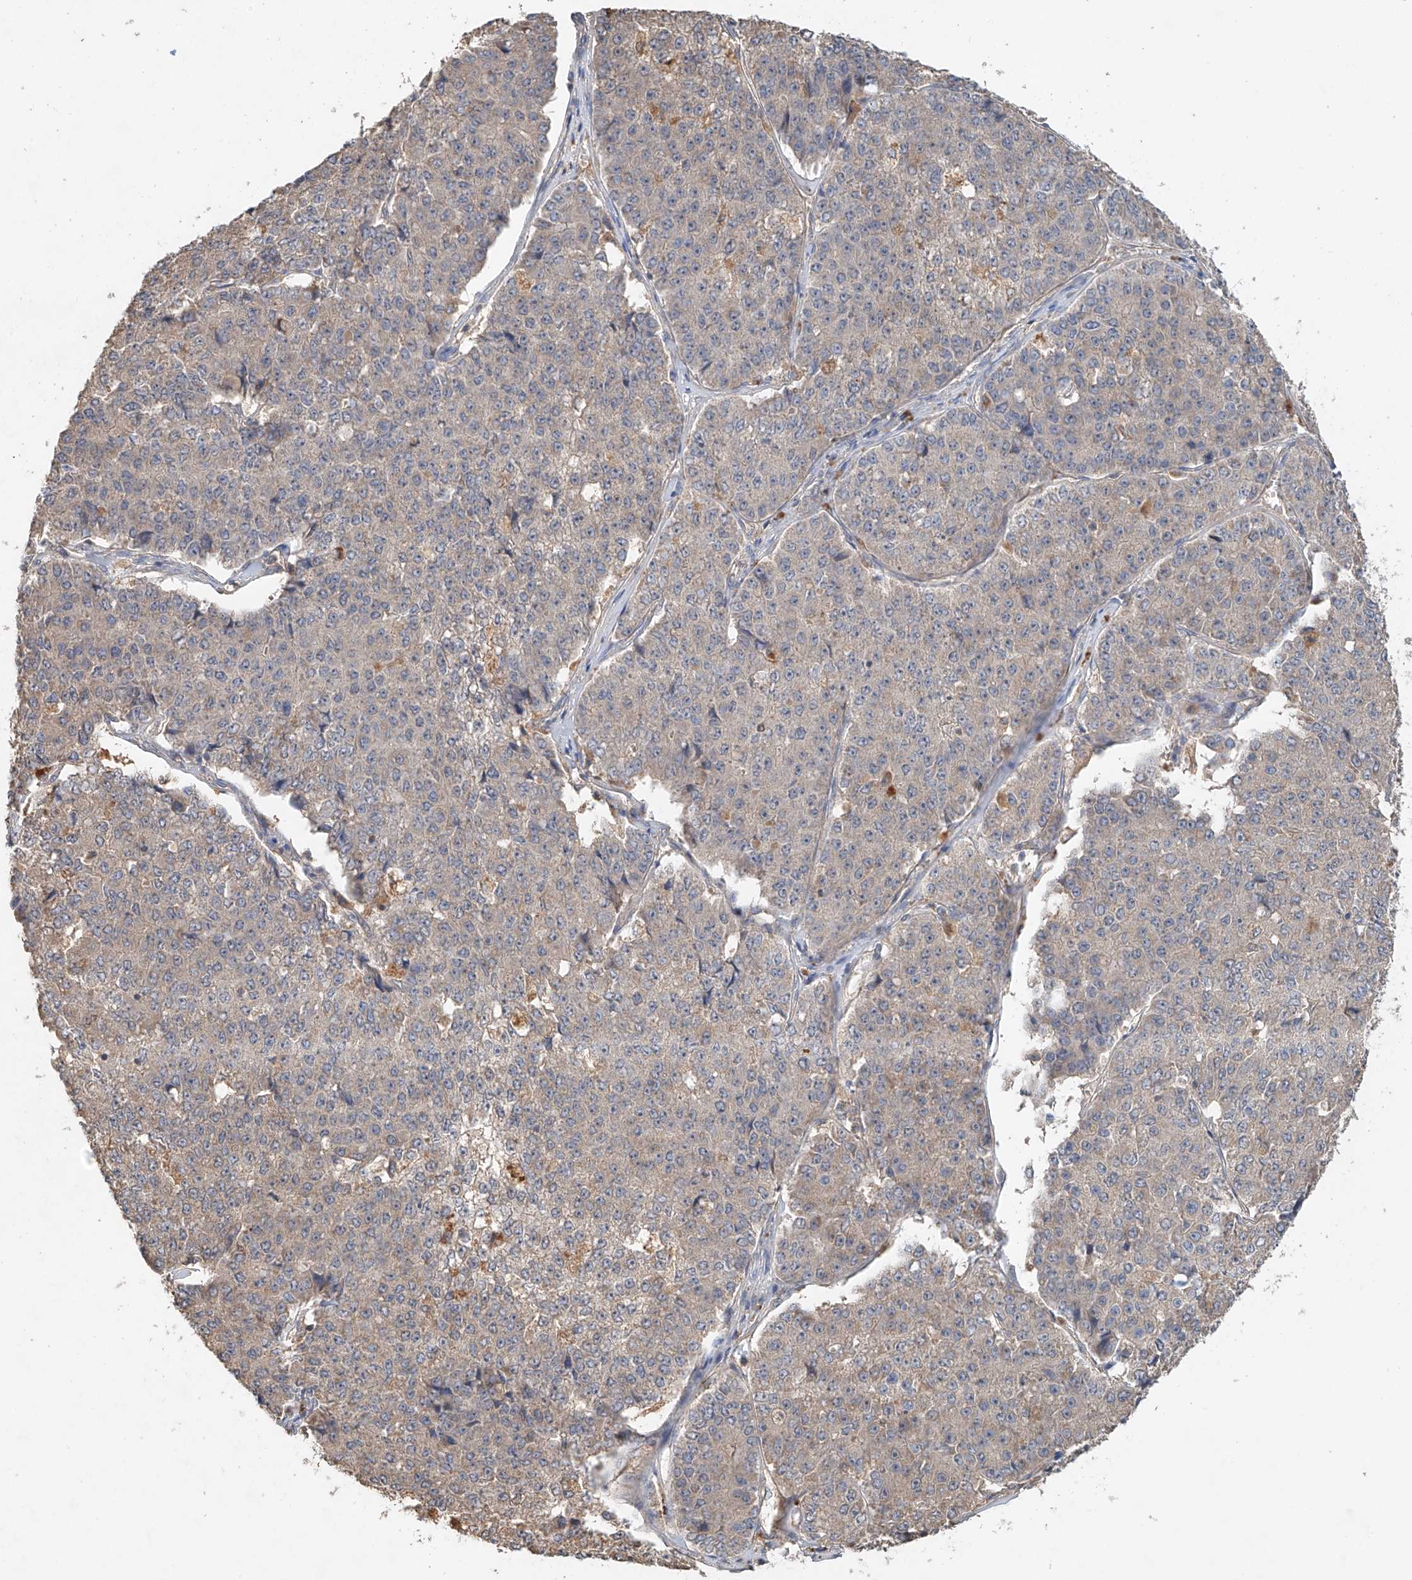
{"staining": {"intensity": "weak", "quantity": "<25%", "location": "cytoplasmic/membranous"}, "tissue": "pancreatic cancer", "cell_type": "Tumor cells", "image_type": "cancer", "snomed": [{"axis": "morphology", "description": "Adenocarcinoma, NOS"}, {"axis": "topography", "description": "Pancreas"}], "caption": "This is an IHC histopathology image of human pancreatic cancer. There is no positivity in tumor cells.", "gene": "GNB1L", "patient": {"sex": "male", "age": 50}}